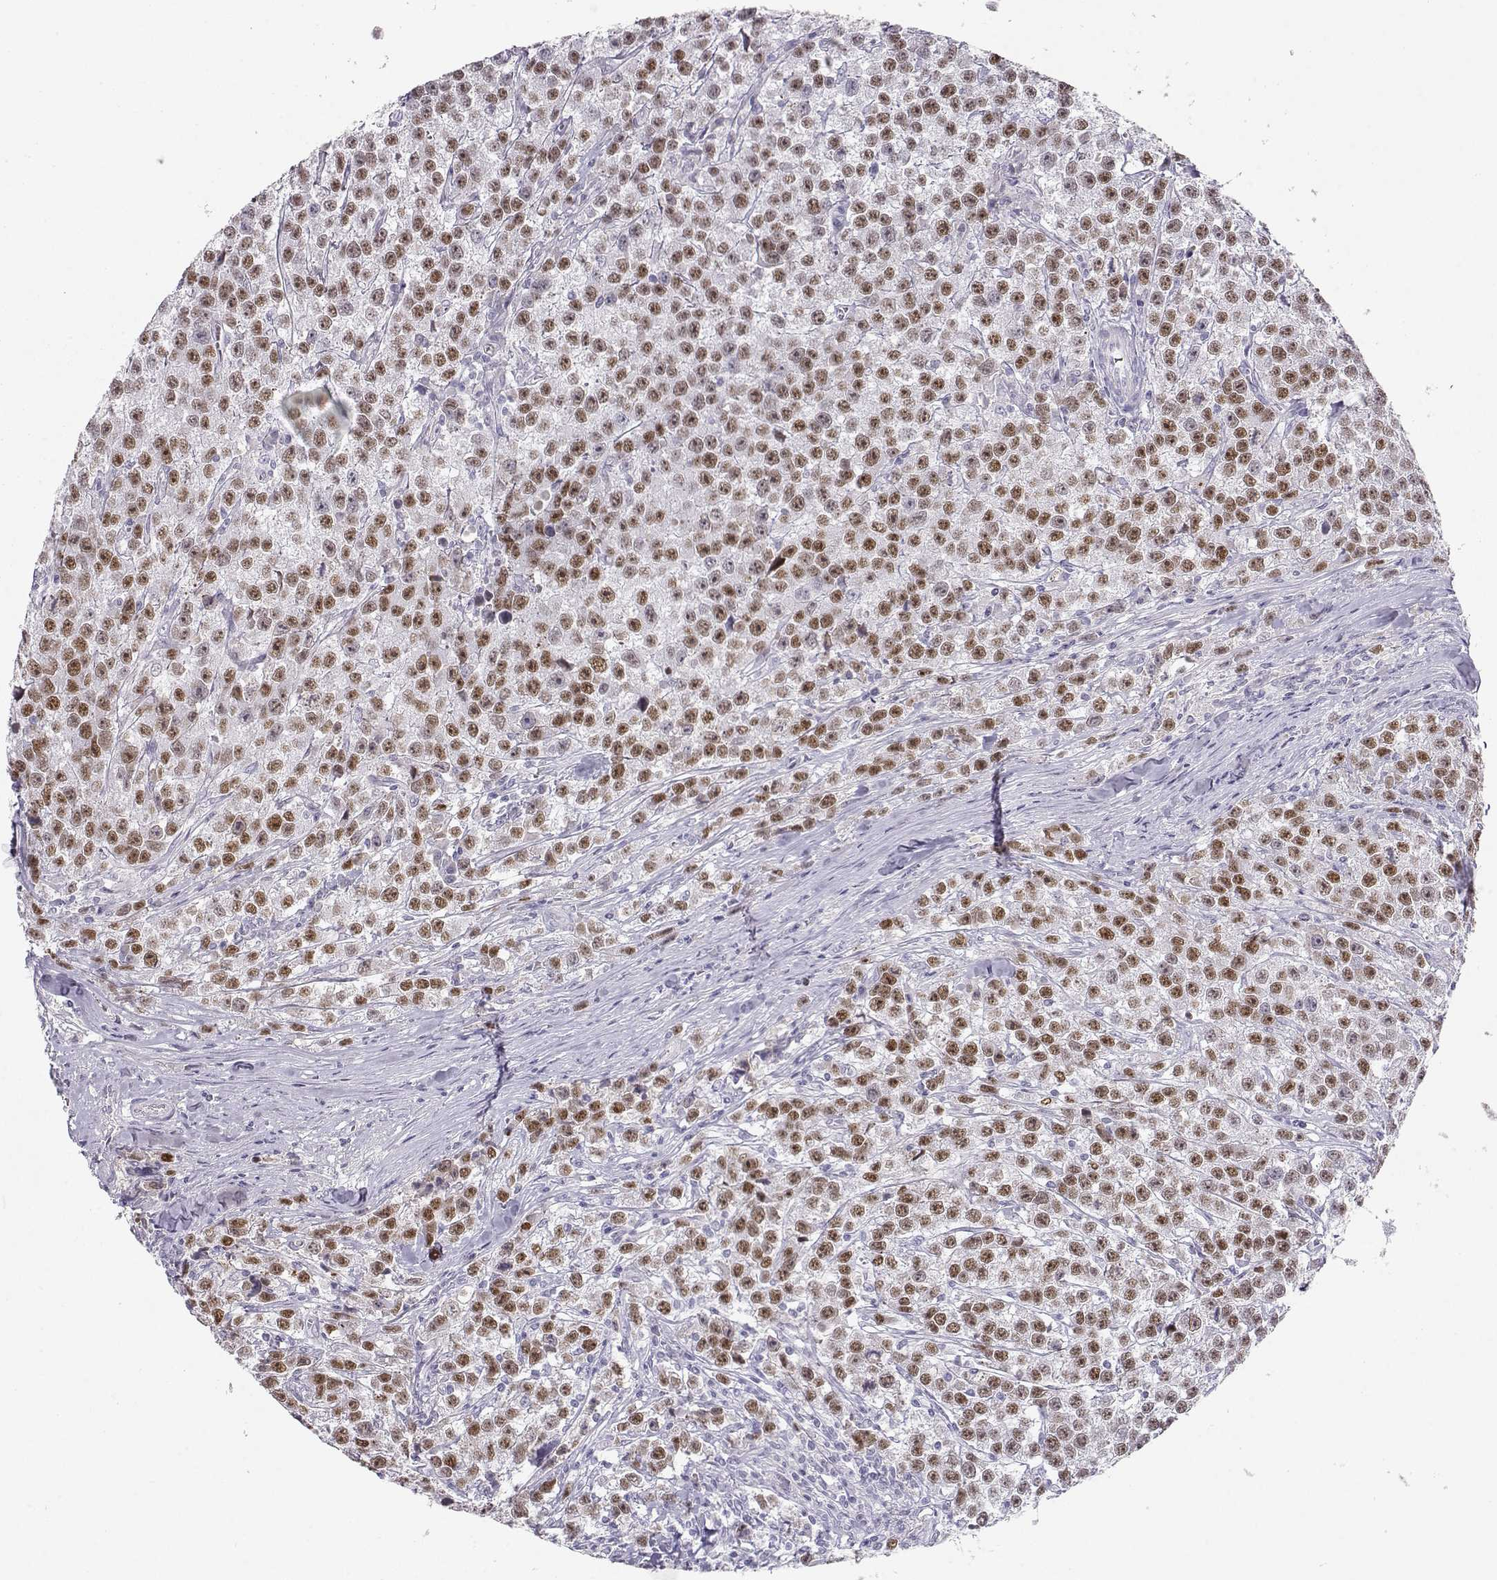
{"staining": {"intensity": "moderate", "quantity": ">75%", "location": "nuclear"}, "tissue": "testis cancer", "cell_type": "Tumor cells", "image_type": "cancer", "snomed": [{"axis": "morphology", "description": "Seminoma, NOS"}, {"axis": "topography", "description": "Testis"}], "caption": "A medium amount of moderate nuclear staining is identified in about >75% of tumor cells in testis cancer (seminoma) tissue.", "gene": "OPN5", "patient": {"sex": "male", "age": 59}}